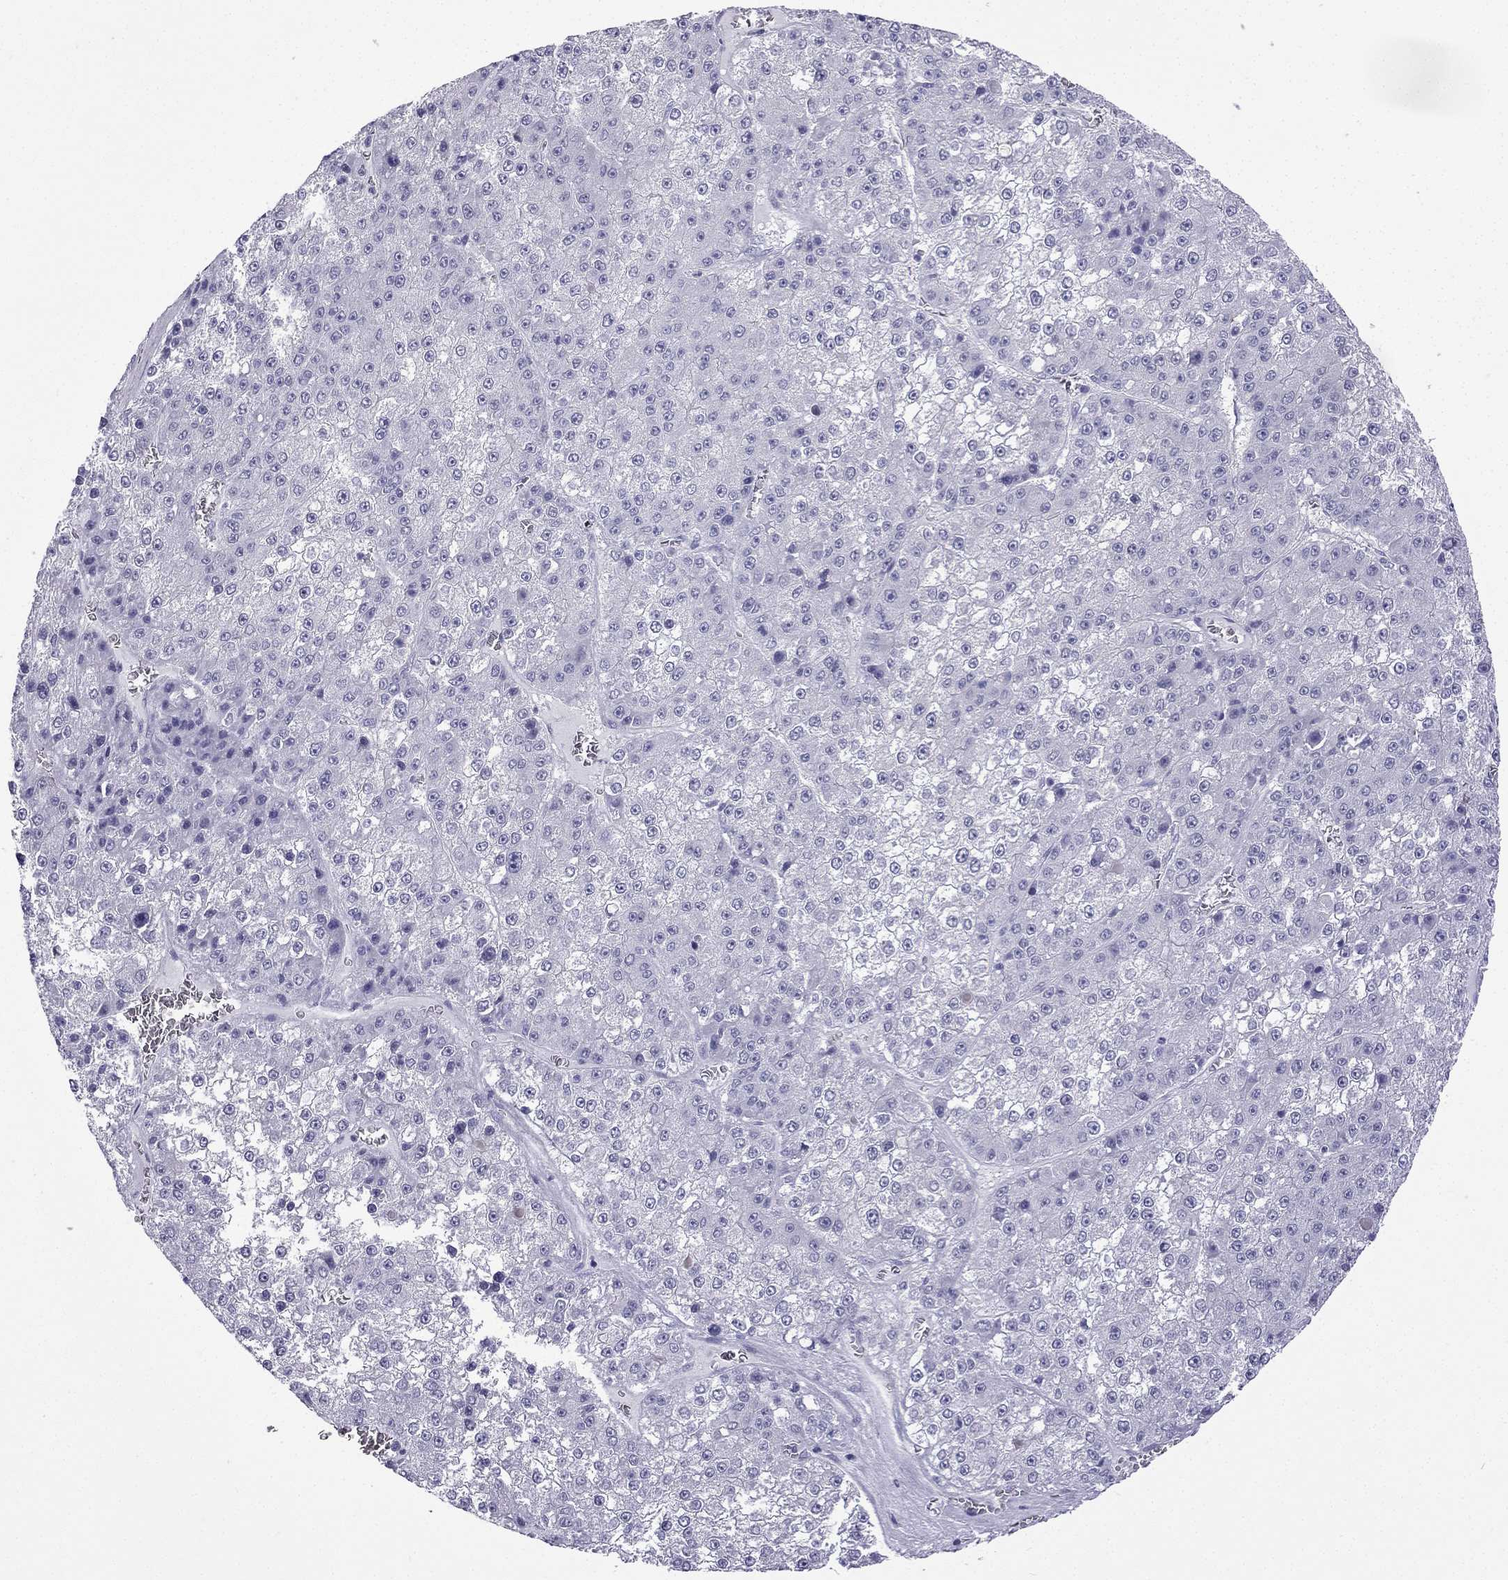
{"staining": {"intensity": "negative", "quantity": "none", "location": "none"}, "tissue": "liver cancer", "cell_type": "Tumor cells", "image_type": "cancer", "snomed": [{"axis": "morphology", "description": "Carcinoma, Hepatocellular, NOS"}, {"axis": "topography", "description": "Liver"}], "caption": "An immunohistochemistry micrograph of liver cancer (hepatocellular carcinoma) is shown. There is no staining in tumor cells of liver cancer (hepatocellular carcinoma).", "gene": "GJA8", "patient": {"sex": "female", "age": 73}}